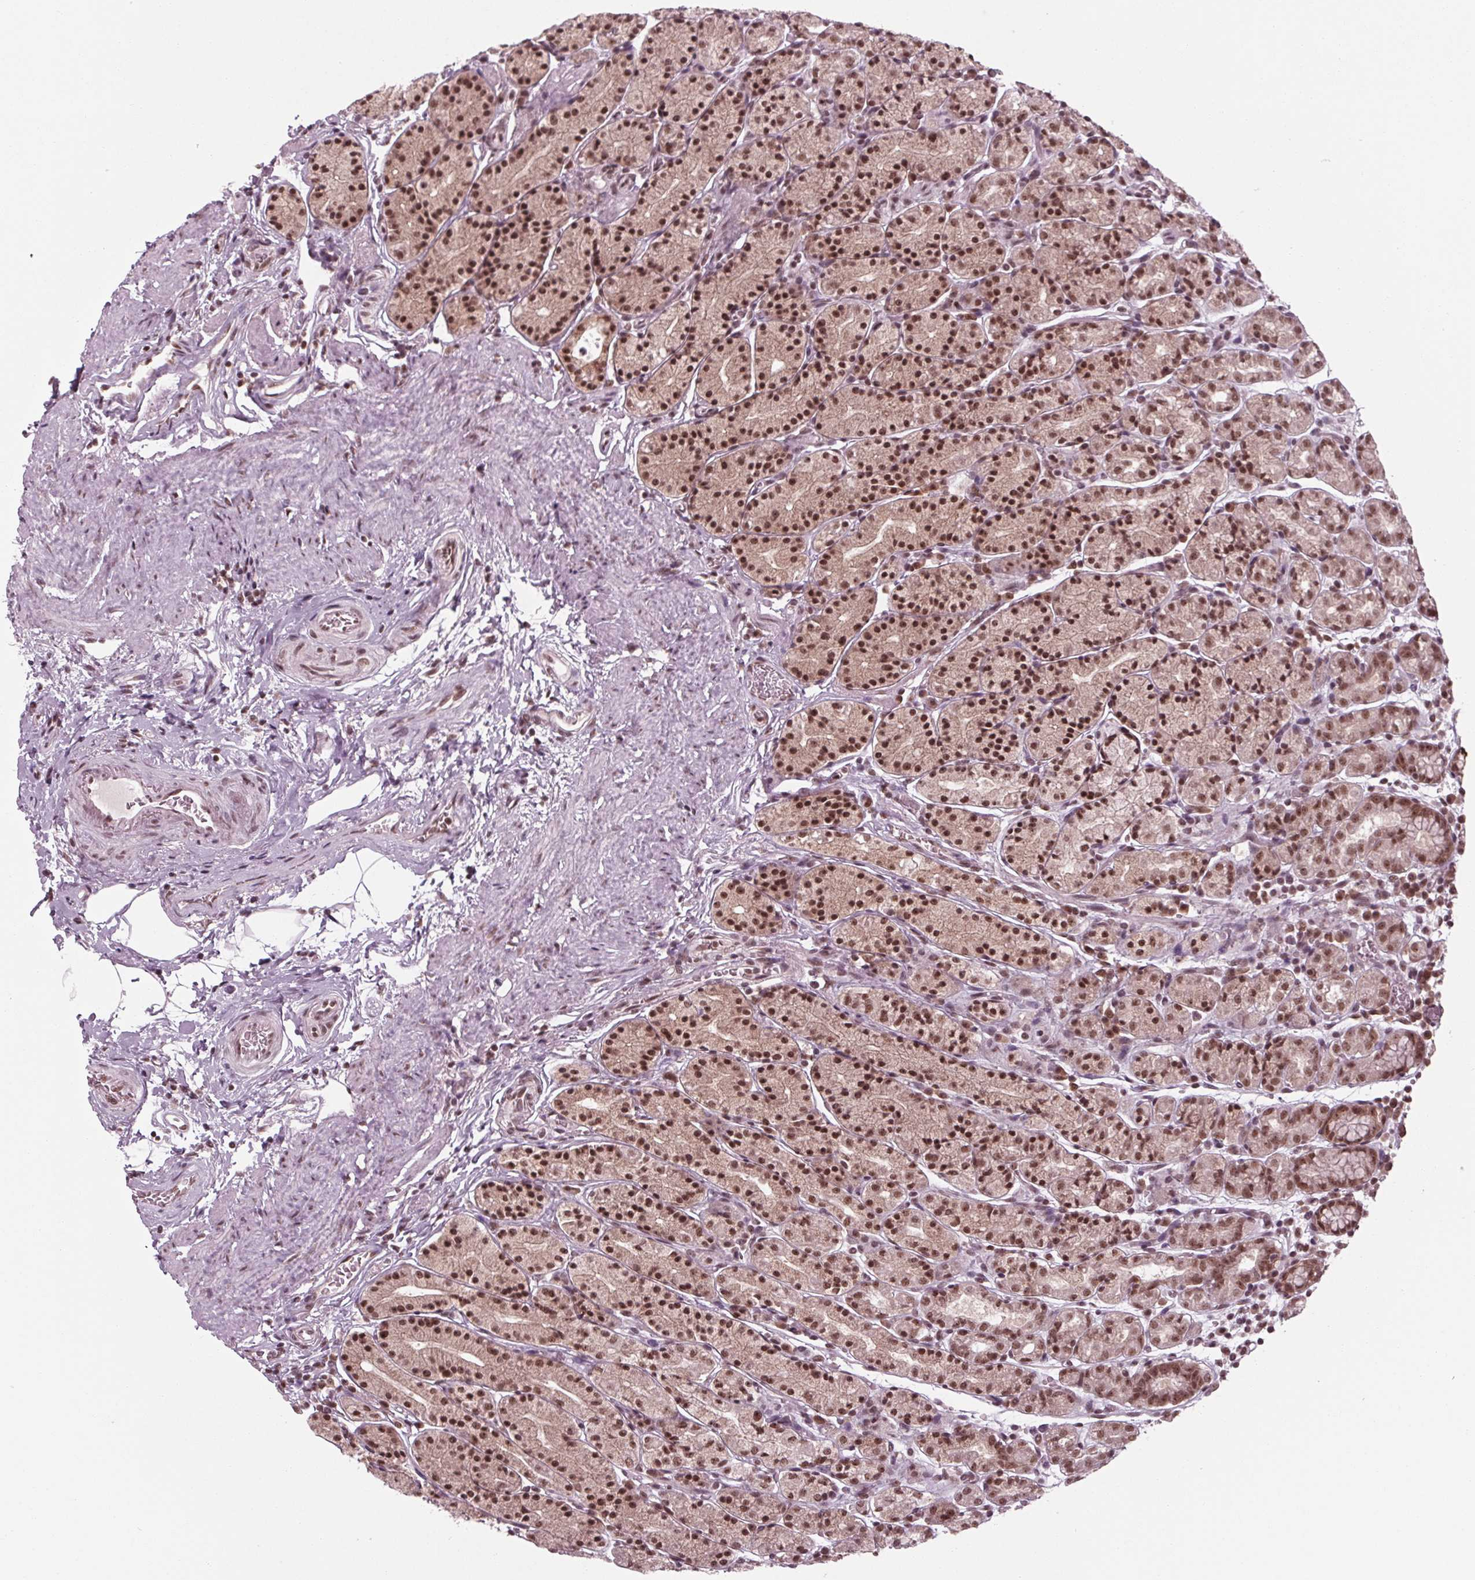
{"staining": {"intensity": "strong", "quantity": ">75%", "location": "nuclear"}, "tissue": "stomach", "cell_type": "Glandular cells", "image_type": "normal", "snomed": [{"axis": "morphology", "description": "Normal tissue, NOS"}, {"axis": "topography", "description": "Stomach, upper"}, {"axis": "topography", "description": "Stomach"}], "caption": "High-power microscopy captured an immunohistochemistry (IHC) photomicrograph of benign stomach, revealing strong nuclear positivity in approximately >75% of glandular cells.", "gene": "DDX41", "patient": {"sex": "male", "age": 62}}